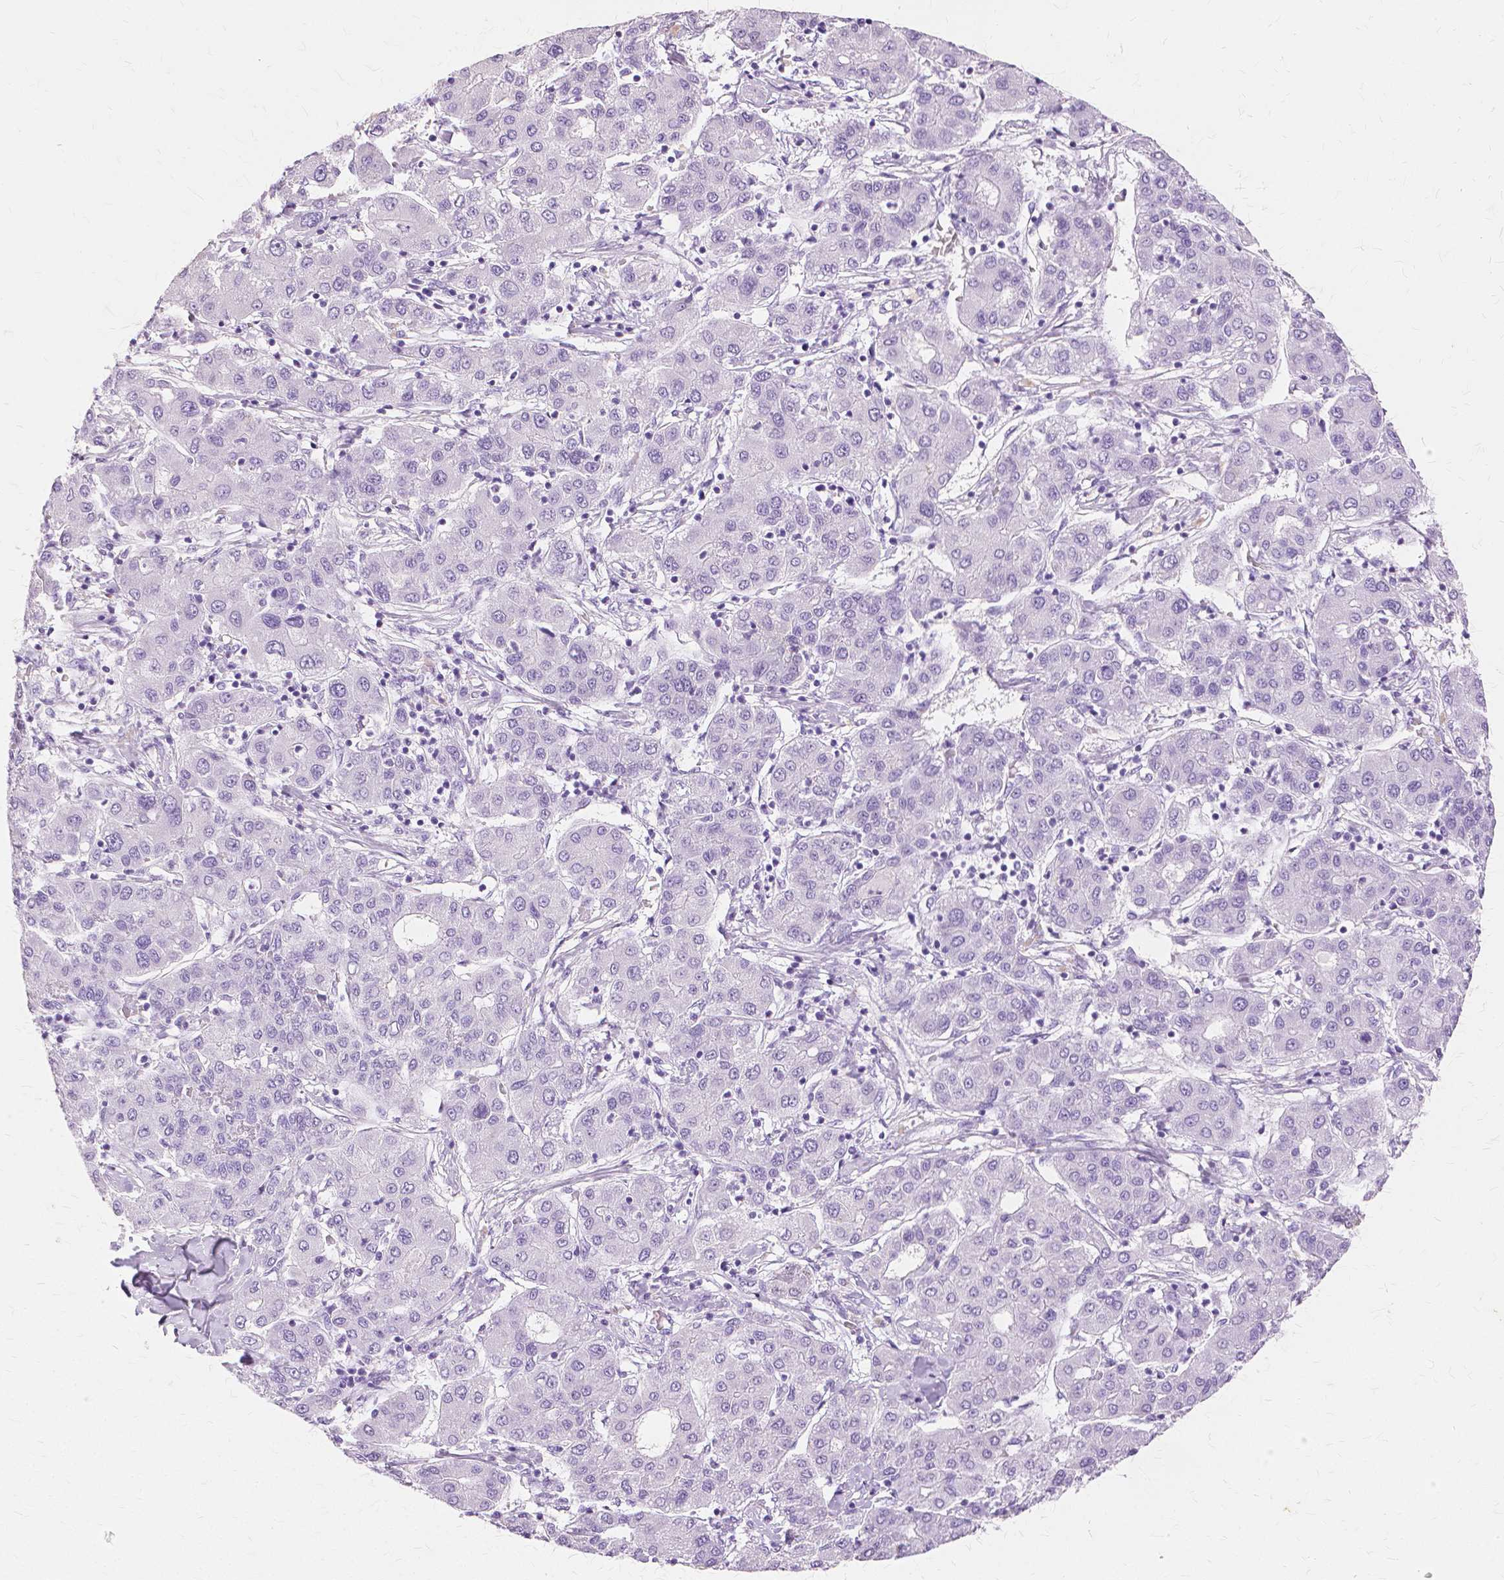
{"staining": {"intensity": "negative", "quantity": "none", "location": "none"}, "tissue": "liver cancer", "cell_type": "Tumor cells", "image_type": "cancer", "snomed": [{"axis": "morphology", "description": "Carcinoma, Hepatocellular, NOS"}, {"axis": "topography", "description": "Liver"}], "caption": "Image shows no significant protein expression in tumor cells of liver hepatocellular carcinoma.", "gene": "TGM1", "patient": {"sex": "male", "age": 65}}